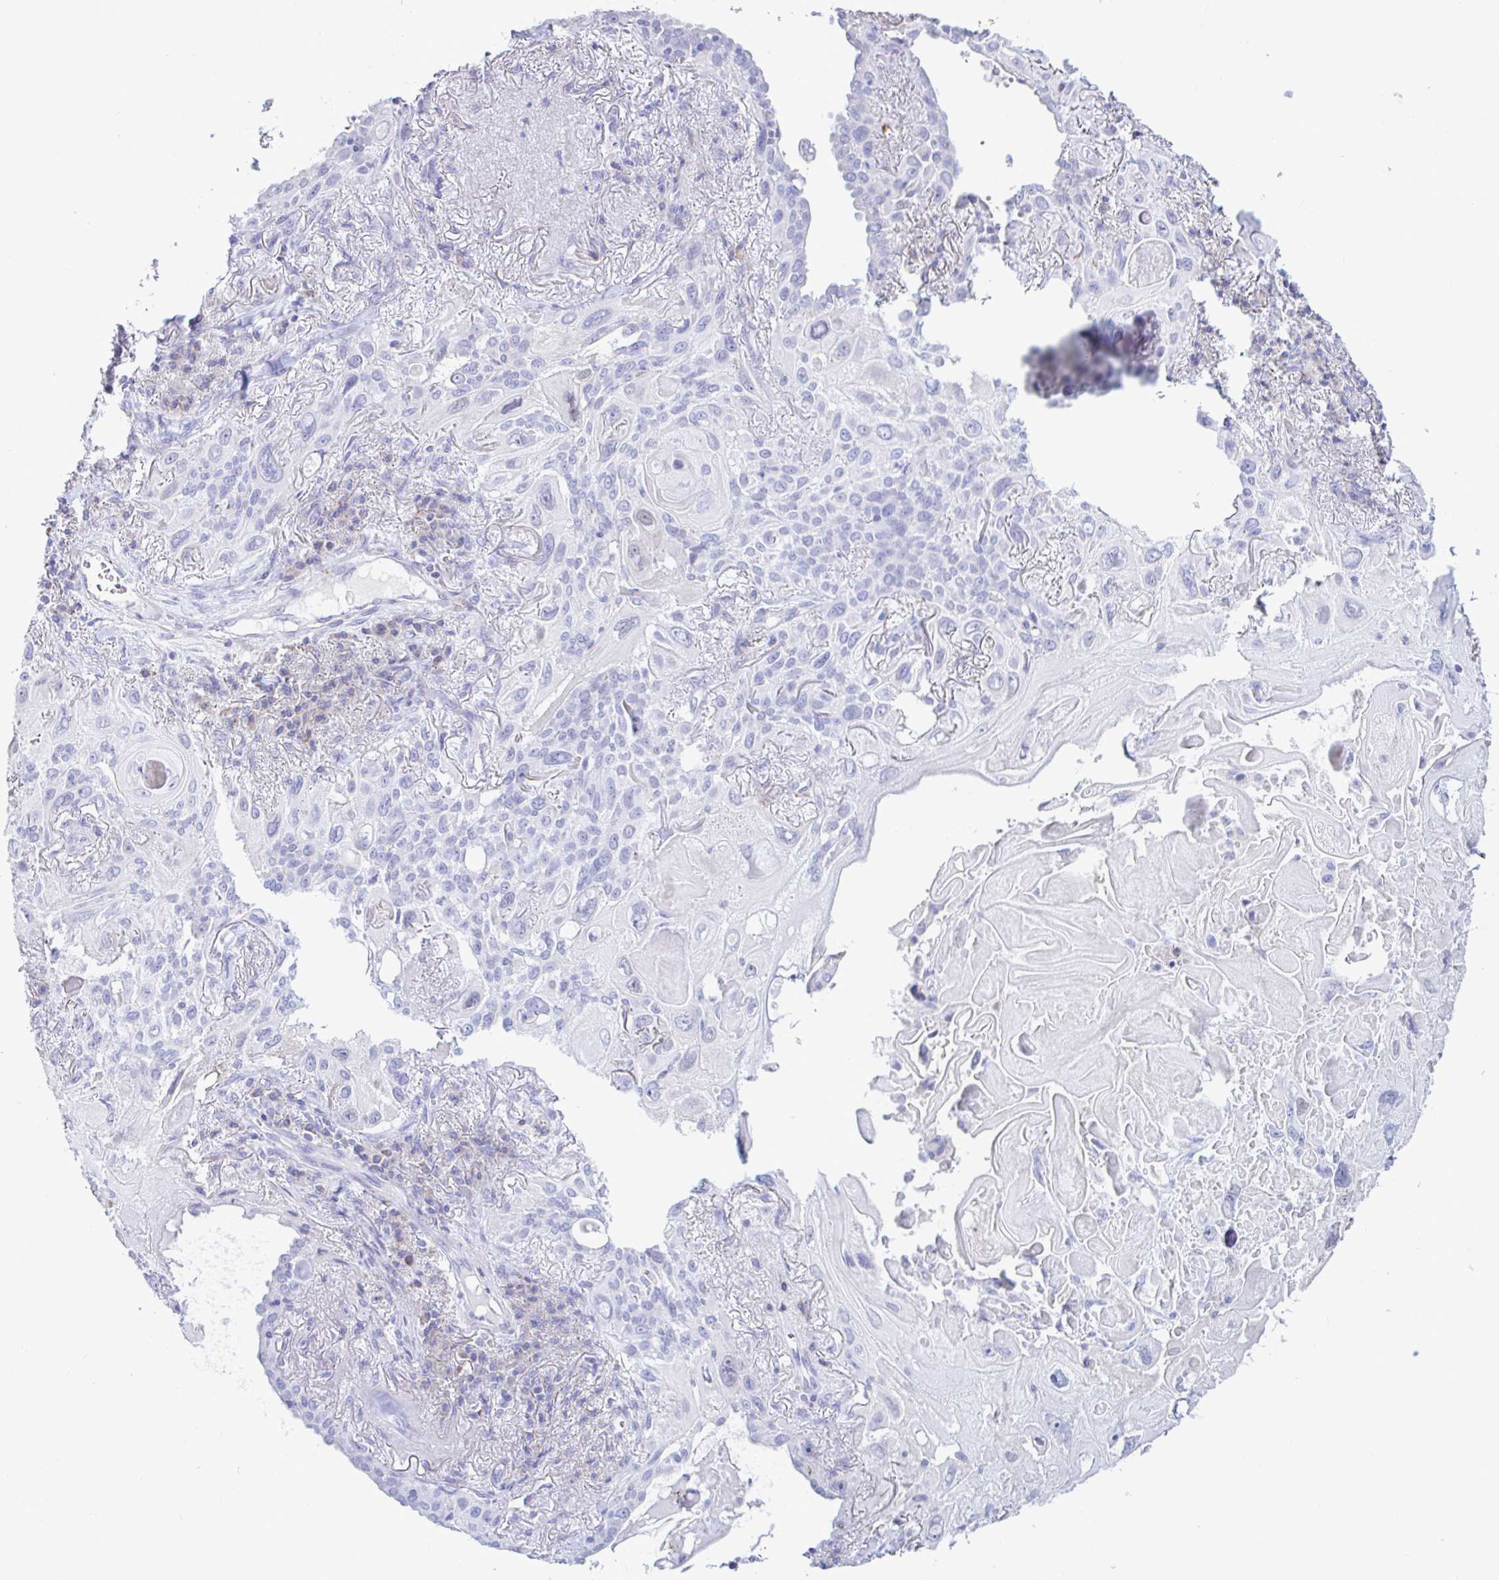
{"staining": {"intensity": "negative", "quantity": "none", "location": "none"}, "tissue": "lung cancer", "cell_type": "Tumor cells", "image_type": "cancer", "snomed": [{"axis": "morphology", "description": "Squamous cell carcinoma, NOS"}, {"axis": "topography", "description": "Lung"}], "caption": "Tumor cells show no significant protein staining in squamous cell carcinoma (lung). The staining is performed using DAB brown chromogen with nuclei counter-stained in using hematoxylin.", "gene": "NBPF3", "patient": {"sex": "male", "age": 79}}